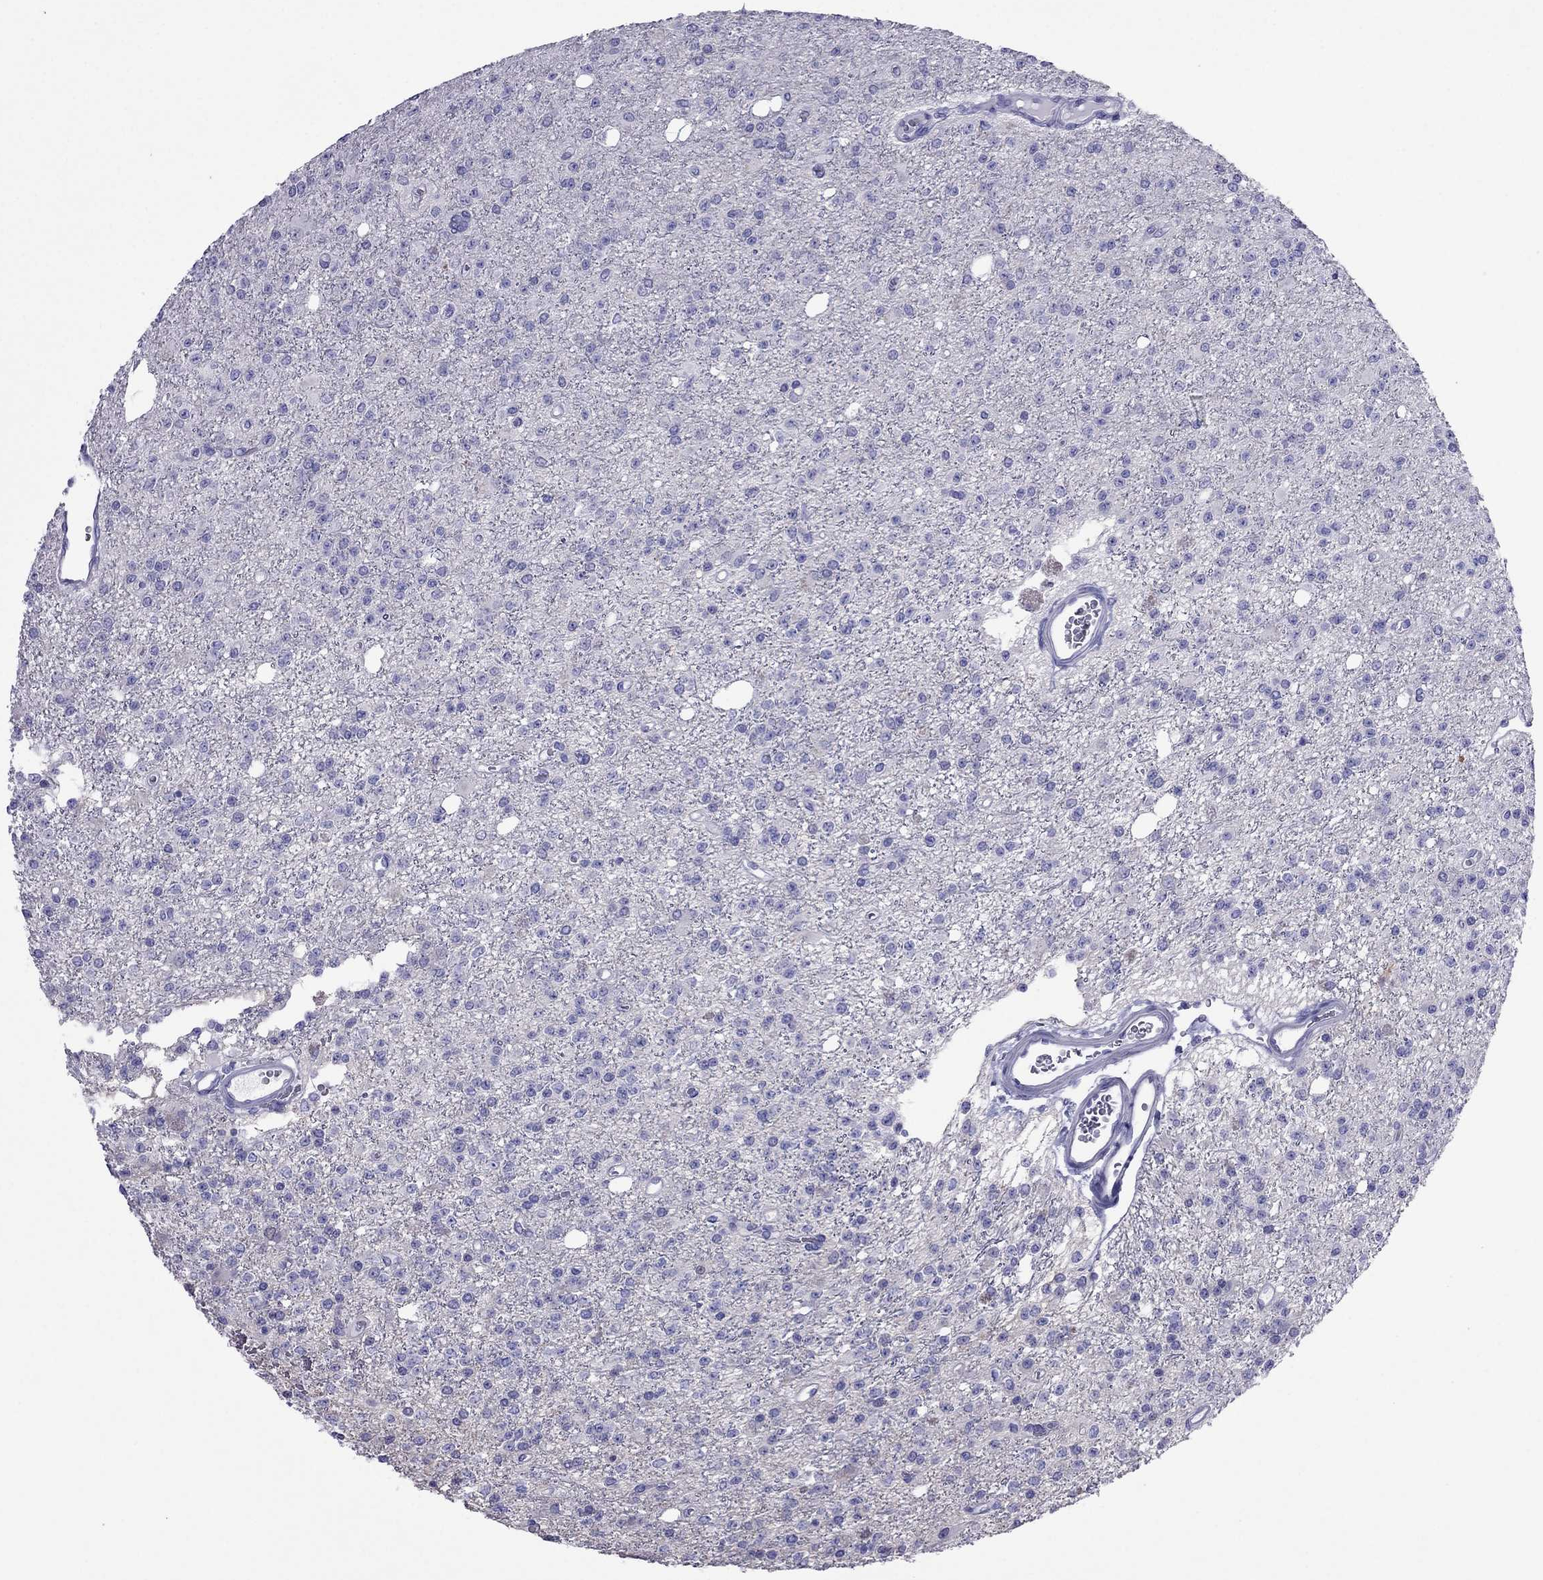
{"staining": {"intensity": "negative", "quantity": "none", "location": "none"}, "tissue": "glioma", "cell_type": "Tumor cells", "image_type": "cancer", "snomed": [{"axis": "morphology", "description": "Glioma, malignant, Low grade"}, {"axis": "topography", "description": "Brain"}], "caption": "High magnification brightfield microscopy of glioma stained with DAB (3,3'-diaminobenzidine) (brown) and counterstained with hematoxylin (blue): tumor cells show no significant positivity.", "gene": "PCDHA6", "patient": {"sex": "female", "age": 45}}